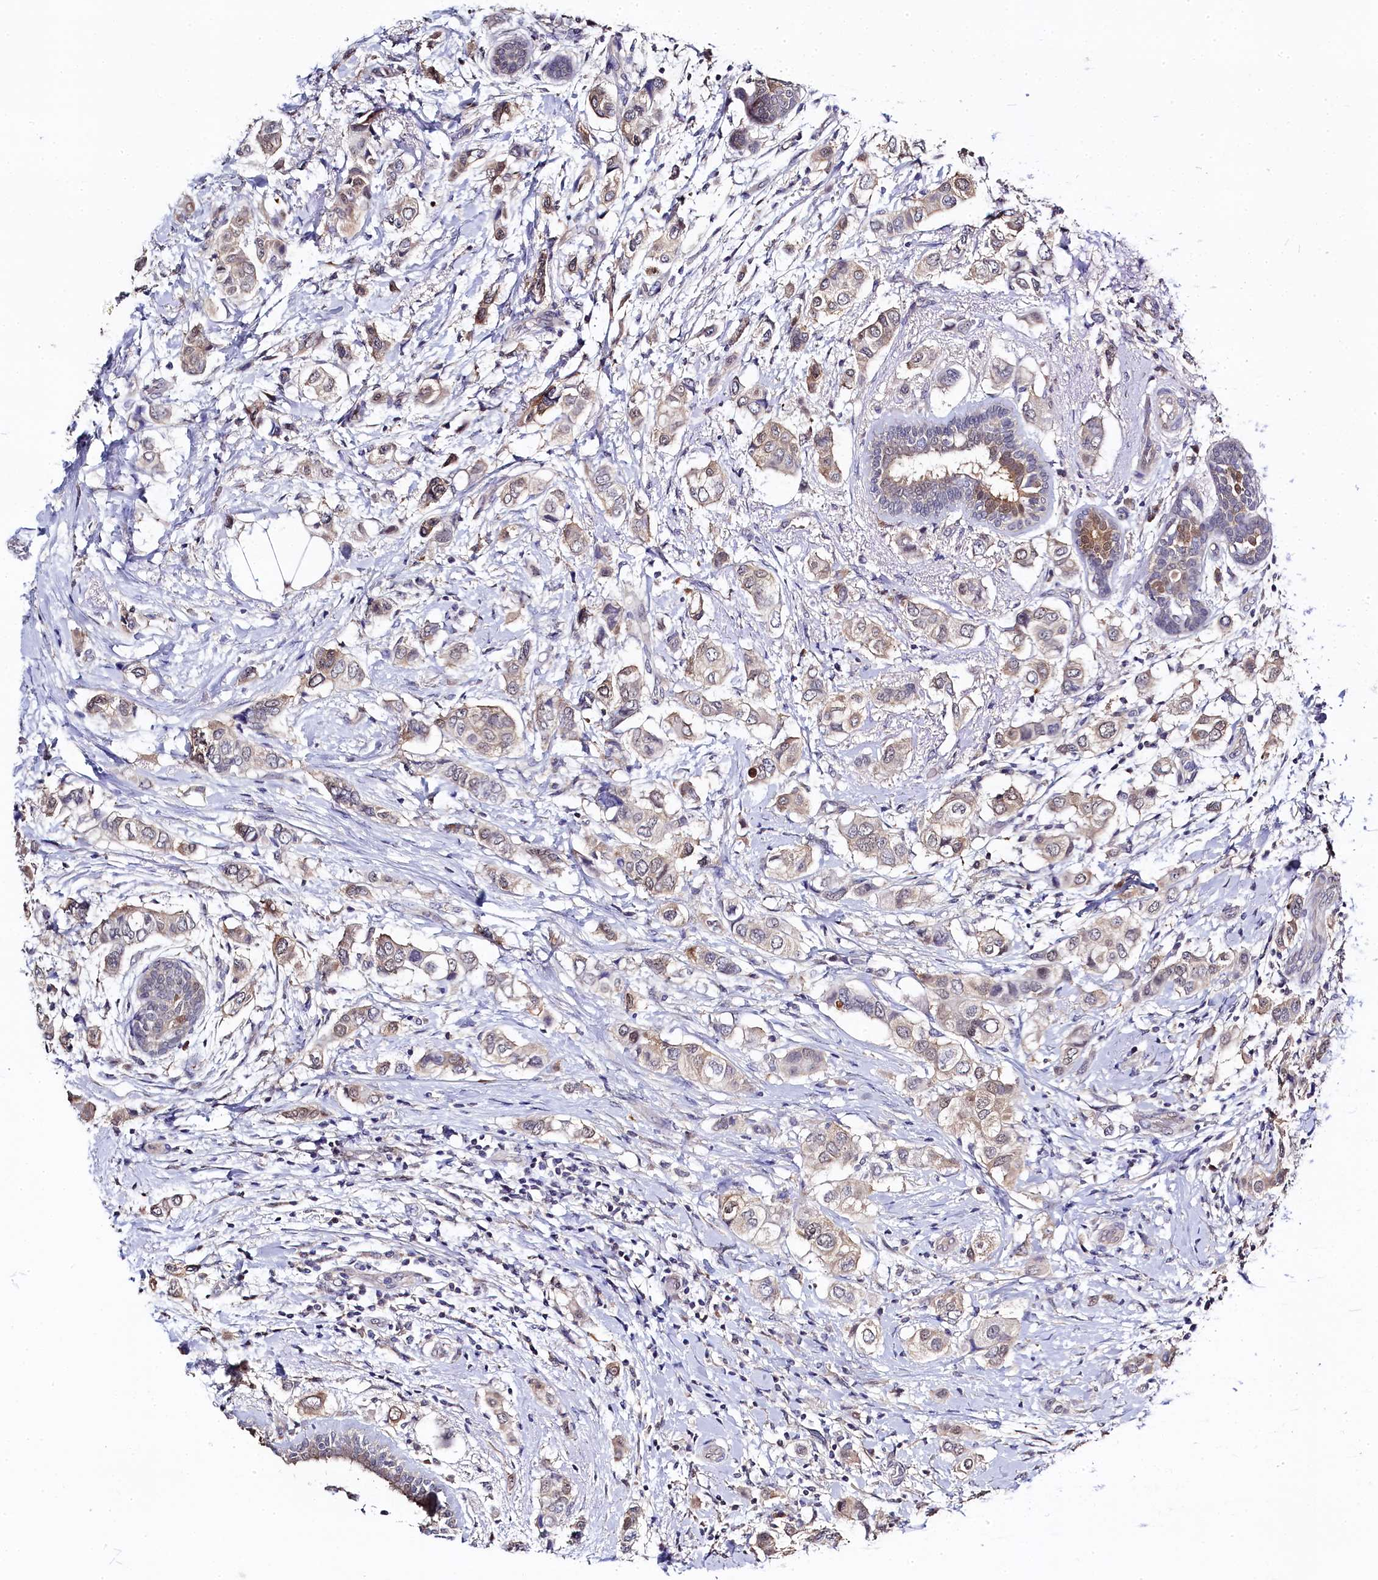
{"staining": {"intensity": "weak", "quantity": "<25%", "location": "nuclear"}, "tissue": "breast cancer", "cell_type": "Tumor cells", "image_type": "cancer", "snomed": [{"axis": "morphology", "description": "Lobular carcinoma"}, {"axis": "topography", "description": "Breast"}], "caption": "Immunohistochemistry (IHC) image of human breast lobular carcinoma stained for a protein (brown), which exhibits no expression in tumor cells.", "gene": "C11orf54", "patient": {"sex": "female", "age": 51}}